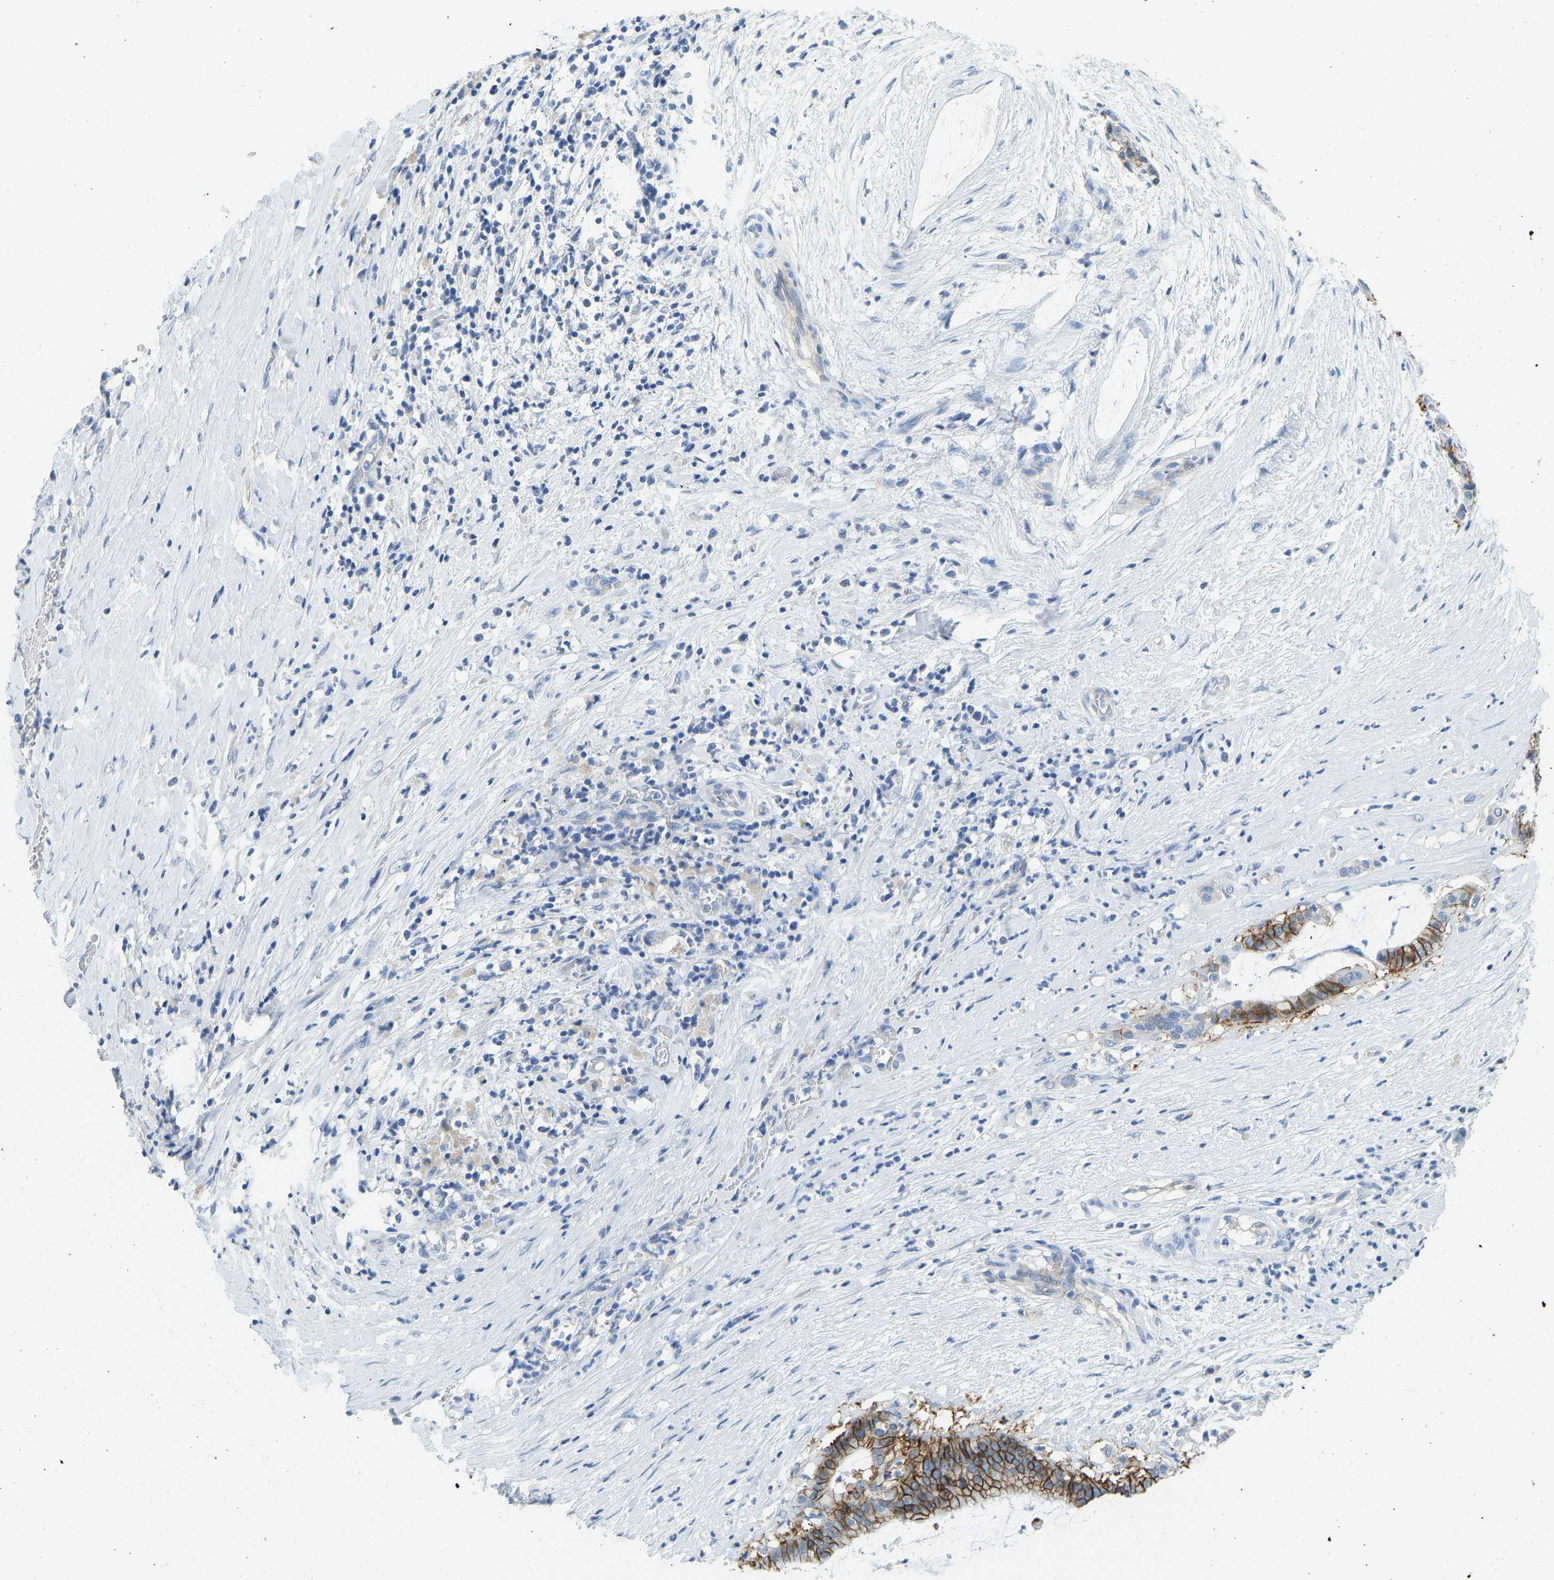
{"staining": {"intensity": "strong", "quantity": ">75%", "location": "cytoplasmic/membranous"}, "tissue": "pancreatic cancer", "cell_type": "Tumor cells", "image_type": "cancer", "snomed": [{"axis": "morphology", "description": "Adenocarcinoma, NOS"}, {"axis": "topography", "description": "Pancreas"}], "caption": "Protein expression analysis of human pancreatic cancer reveals strong cytoplasmic/membranous staining in approximately >75% of tumor cells. (IHC, brightfield microscopy, high magnification).", "gene": "ATP1A1", "patient": {"sex": "male", "age": 41}}